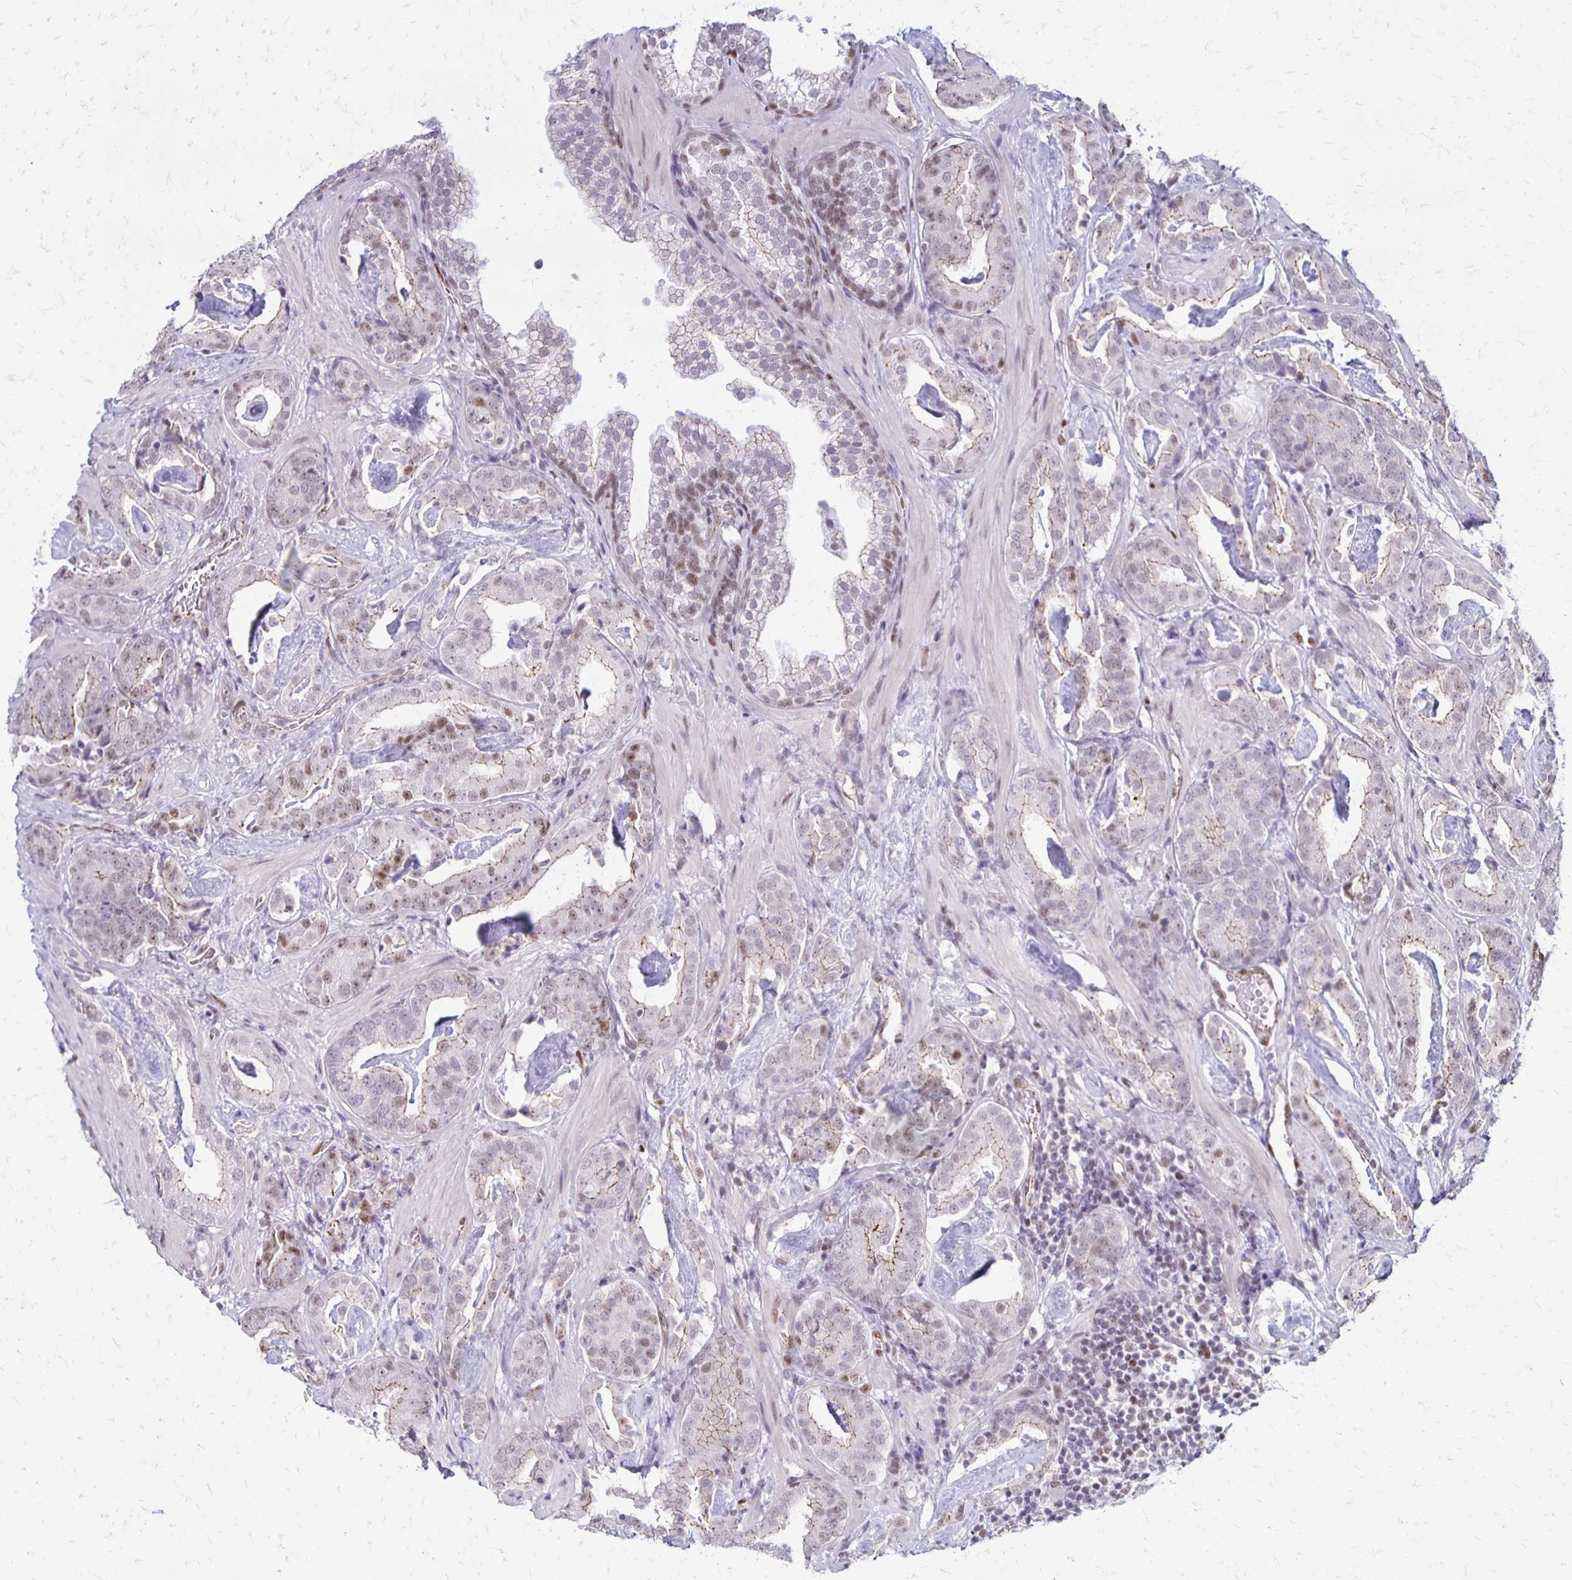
{"staining": {"intensity": "weak", "quantity": "25%-75%", "location": "cytoplasmic/membranous"}, "tissue": "prostate cancer", "cell_type": "Tumor cells", "image_type": "cancer", "snomed": [{"axis": "morphology", "description": "Adenocarcinoma, Low grade"}, {"axis": "topography", "description": "Prostate"}], "caption": "A brown stain labels weak cytoplasmic/membranous positivity of a protein in human prostate cancer (adenocarcinoma (low-grade)) tumor cells.", "gene": "DDB2", "patient": {"sex": "male", "age": 62}}